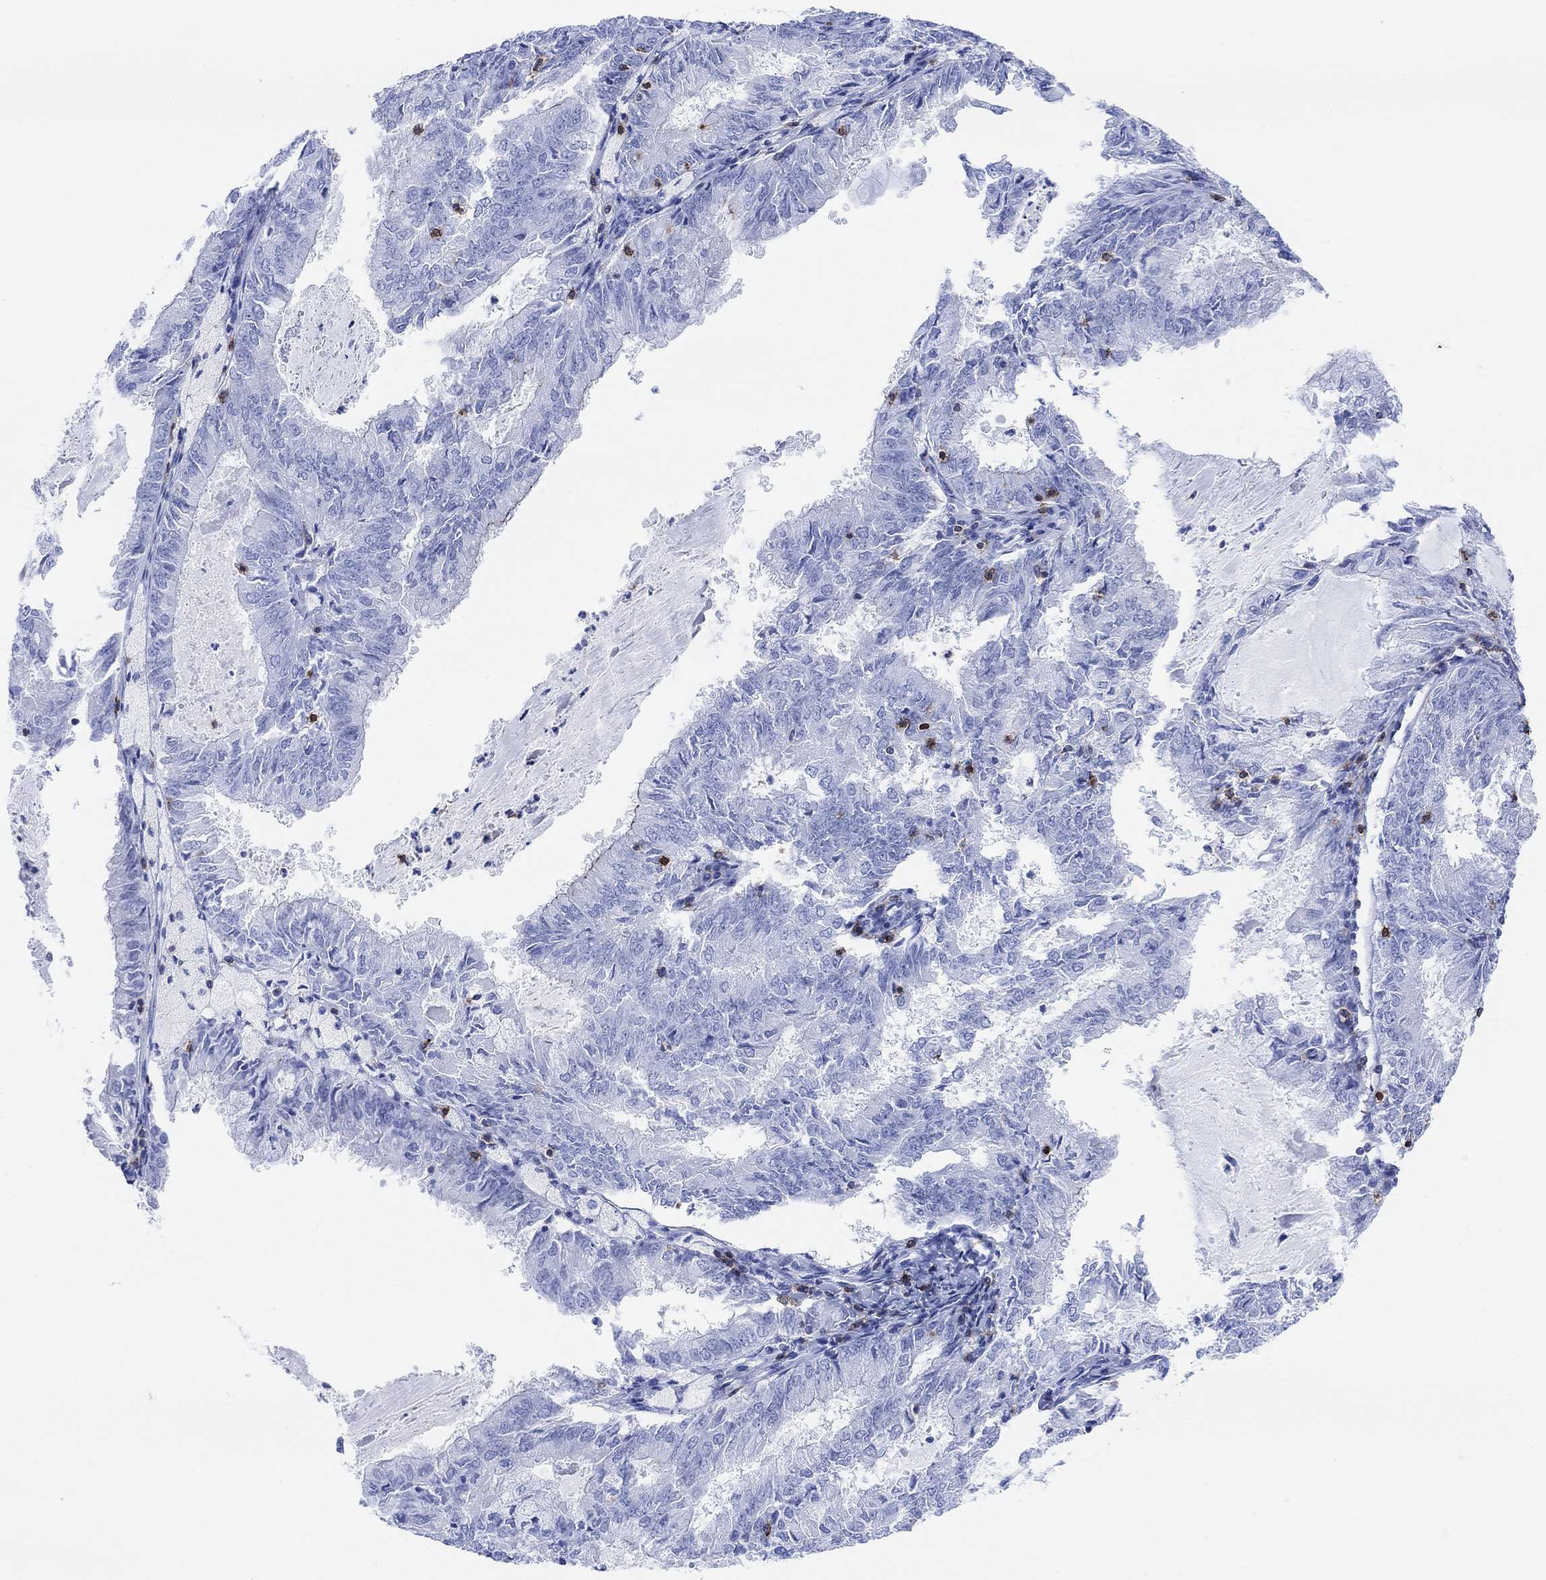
{"staining": {"intensity": "negative", "quantity": "none", "location": "none"}, "tissue": "endometrial cancer", "cell_type": "Tumor cells", "image_type": "cancer", "snomed": [{"axis": "morphology", "description": "Adenocarcinoma, NOS"}, {"axis": "topography", "description": "Endometrium"}], "caption": "Immunohistochemistry (IHC) image of neoplastic tissue: human endometrial adenocarcinoma stained with DAB (3,3'-diaminobenzidine) exhibits no significant protein positivity in tumor cells. (DAB (3,3'-diaminobenzidine) immunohistochemistry, high magnification).", "gene": "GPR65", "patient": {"sex": "female", "age": 57}}